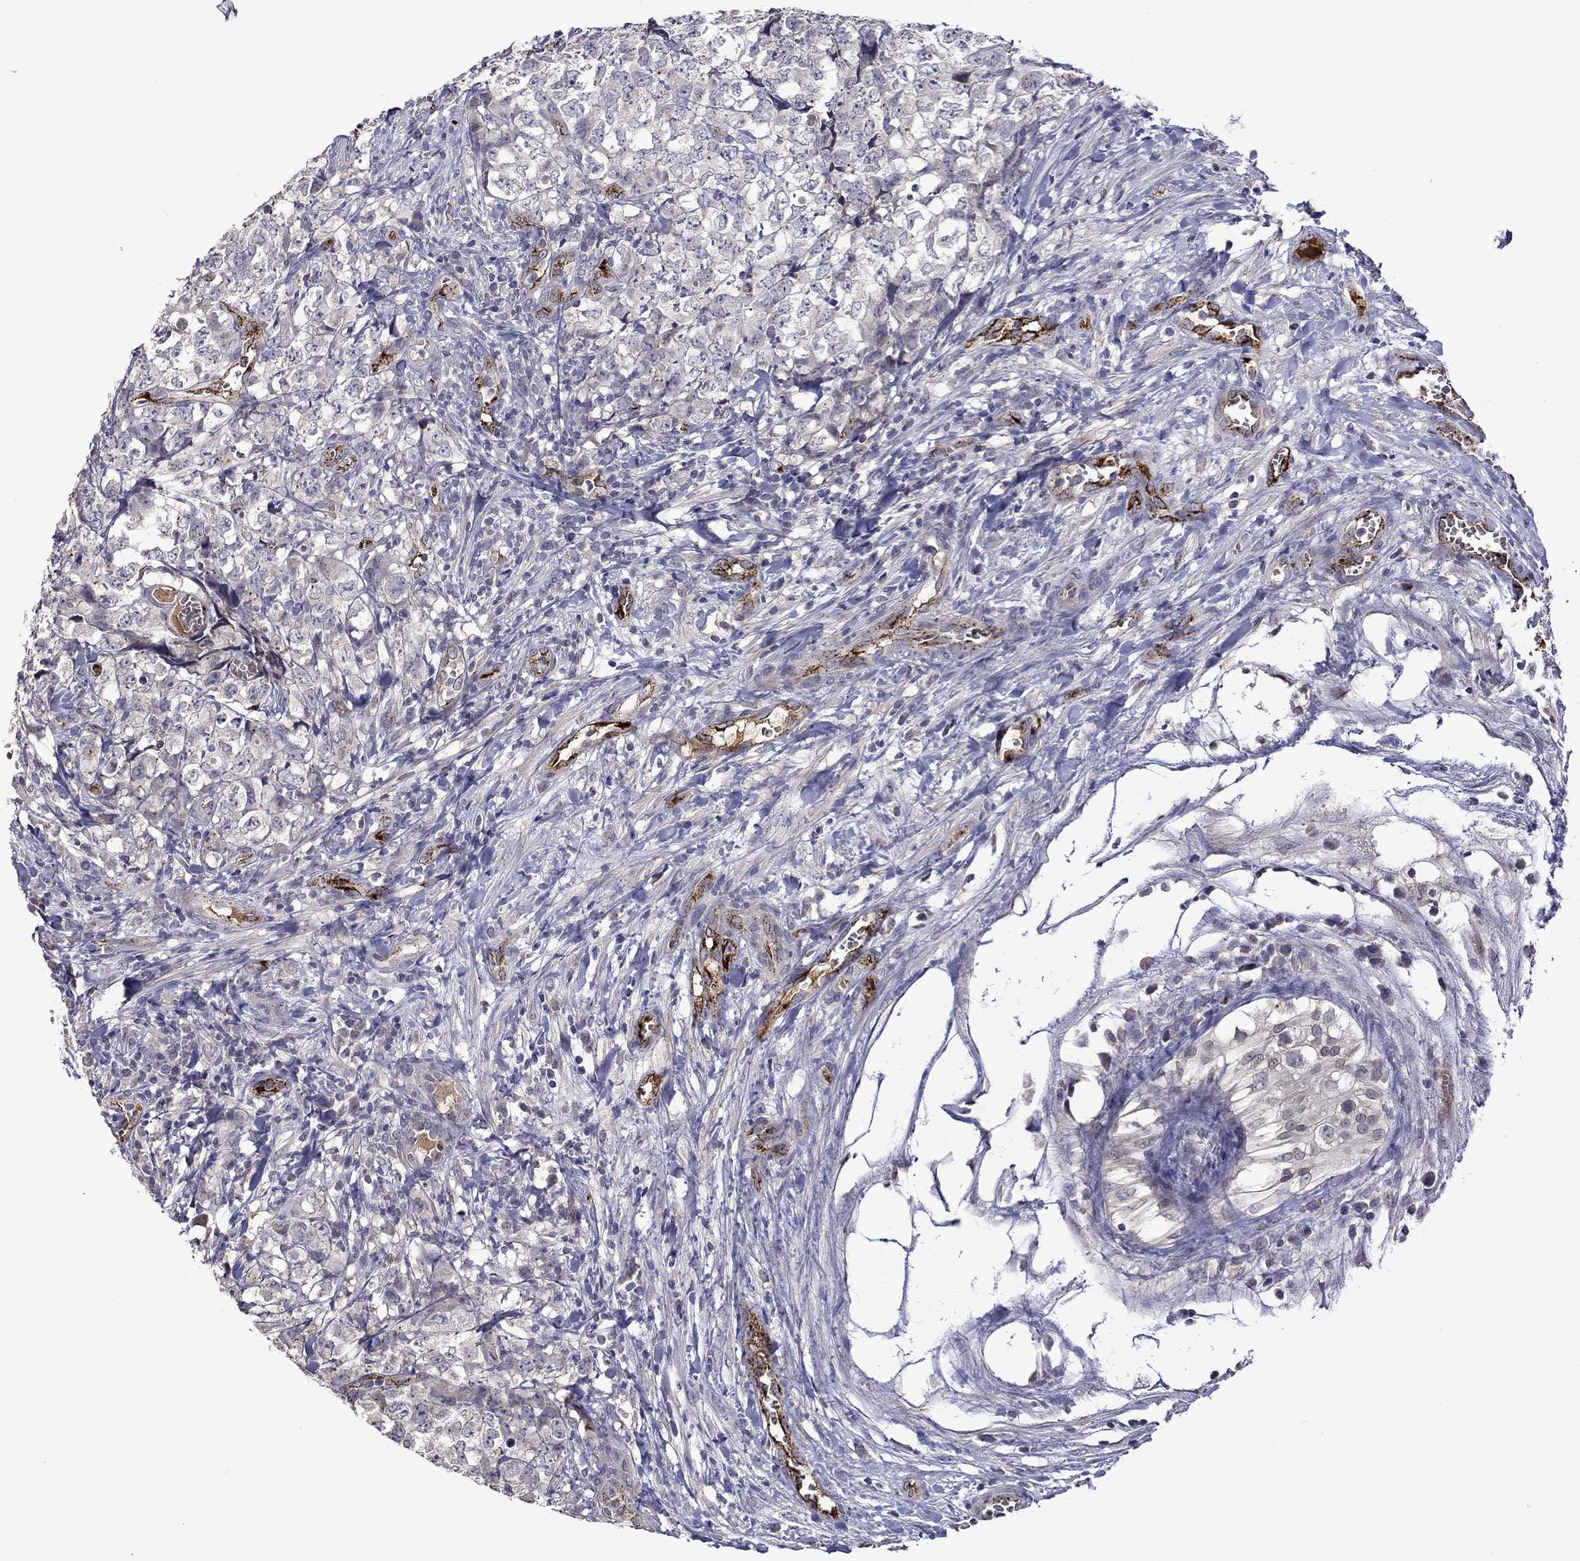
{"staining": {"intensity": "negative", "quantity": "none", "location": "none"}, "tissue": "testis cancer", "cell_type": "Tumor cells", "image_type": "cancer", "snomed": [{"axis": "morphology", "description": "Carcinoma, Embryonal, NOS"}, {"axis": "topography", "description": "Testis"}], "caption": "An immunohistochemistry histopathology image of embryonal carcinoma (testis) is shown. There is no staining in tumor cells of embryonal carcinoma (testis).", "gene": "SLITRK1", "patient": {"sex": "male", "age": 23}}